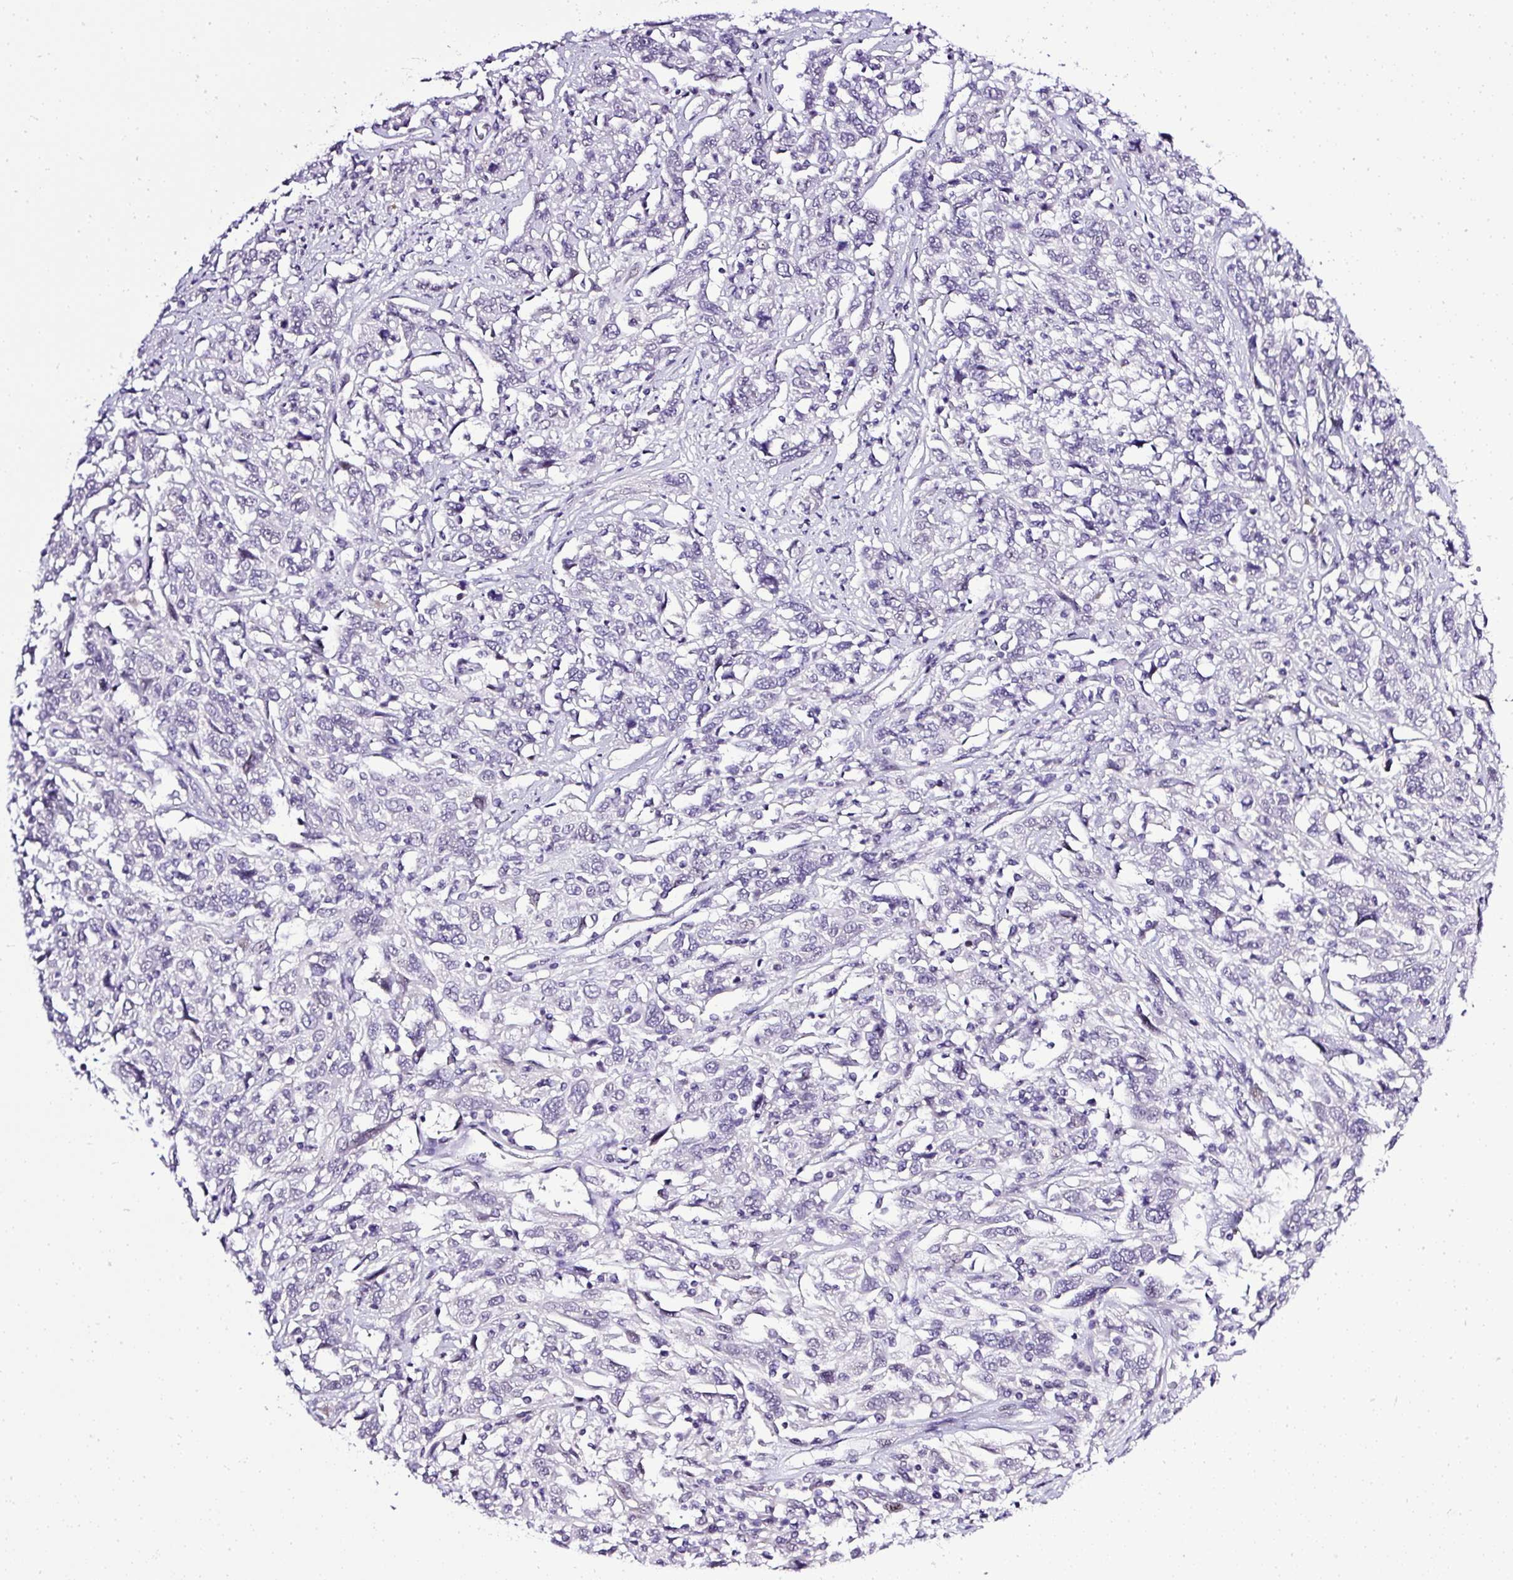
{"staining": {"intensity": "negative", "quantity": "none", "location": "none"}, "tissue": "cervical cancer", "cell_type": "Tumor cells", "image_type": "cancer", "snomed": [{"axis": "morphology", "description": "Squamous cell carcinoma, NOS"}, {"axis": "topography", "description": "Cervix"}], "caption": "Squamous cell carcinoma (cervical) was stained to show a protein in brown. There is no significant positivity in tumor cells.", "gene": "WNT10B", "patient": {"sex": "female", "age": 46}}